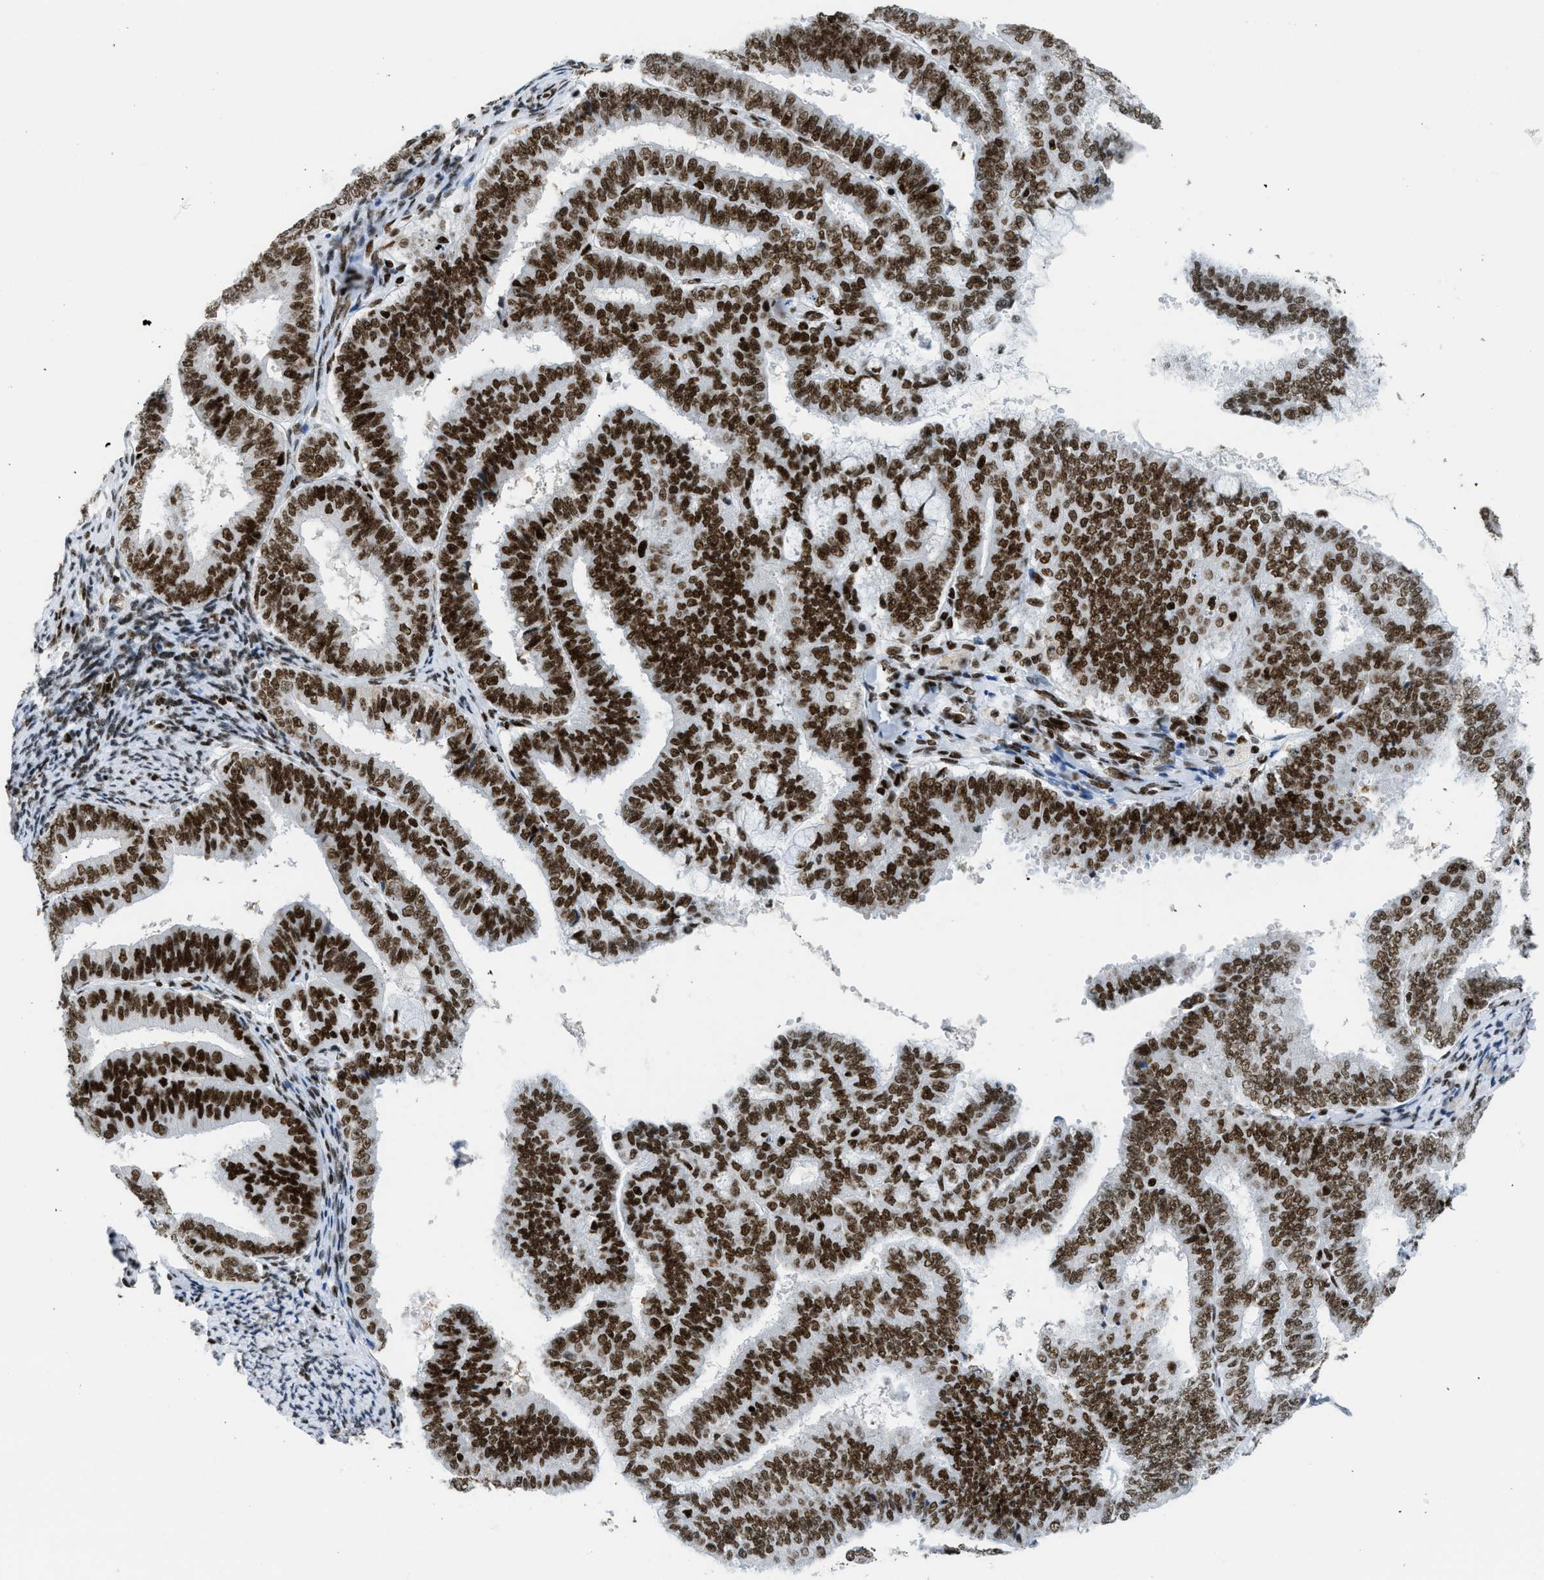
{"staining": {"intensity": "strong", "quantity": ">75%", "location": "nuclear"}, "tissue": "endometrial cancer", "cell_type": "Tumor cells", "image_type": "cancer", "snomed": [{"axis": "morphology", "description": "Adenocarcinoma, NOS"}, {"axis": "topography", "description": "Endometrium"}], "caption": "A high amount of strong nuclear positivity is present in about >75% of tumor cells in endometrial cancer tissue. The protein is shown in brown color, while the nuclei are stained blue.", "gene": "PIF1", "patient": {"sex": "female", "age": 63}}